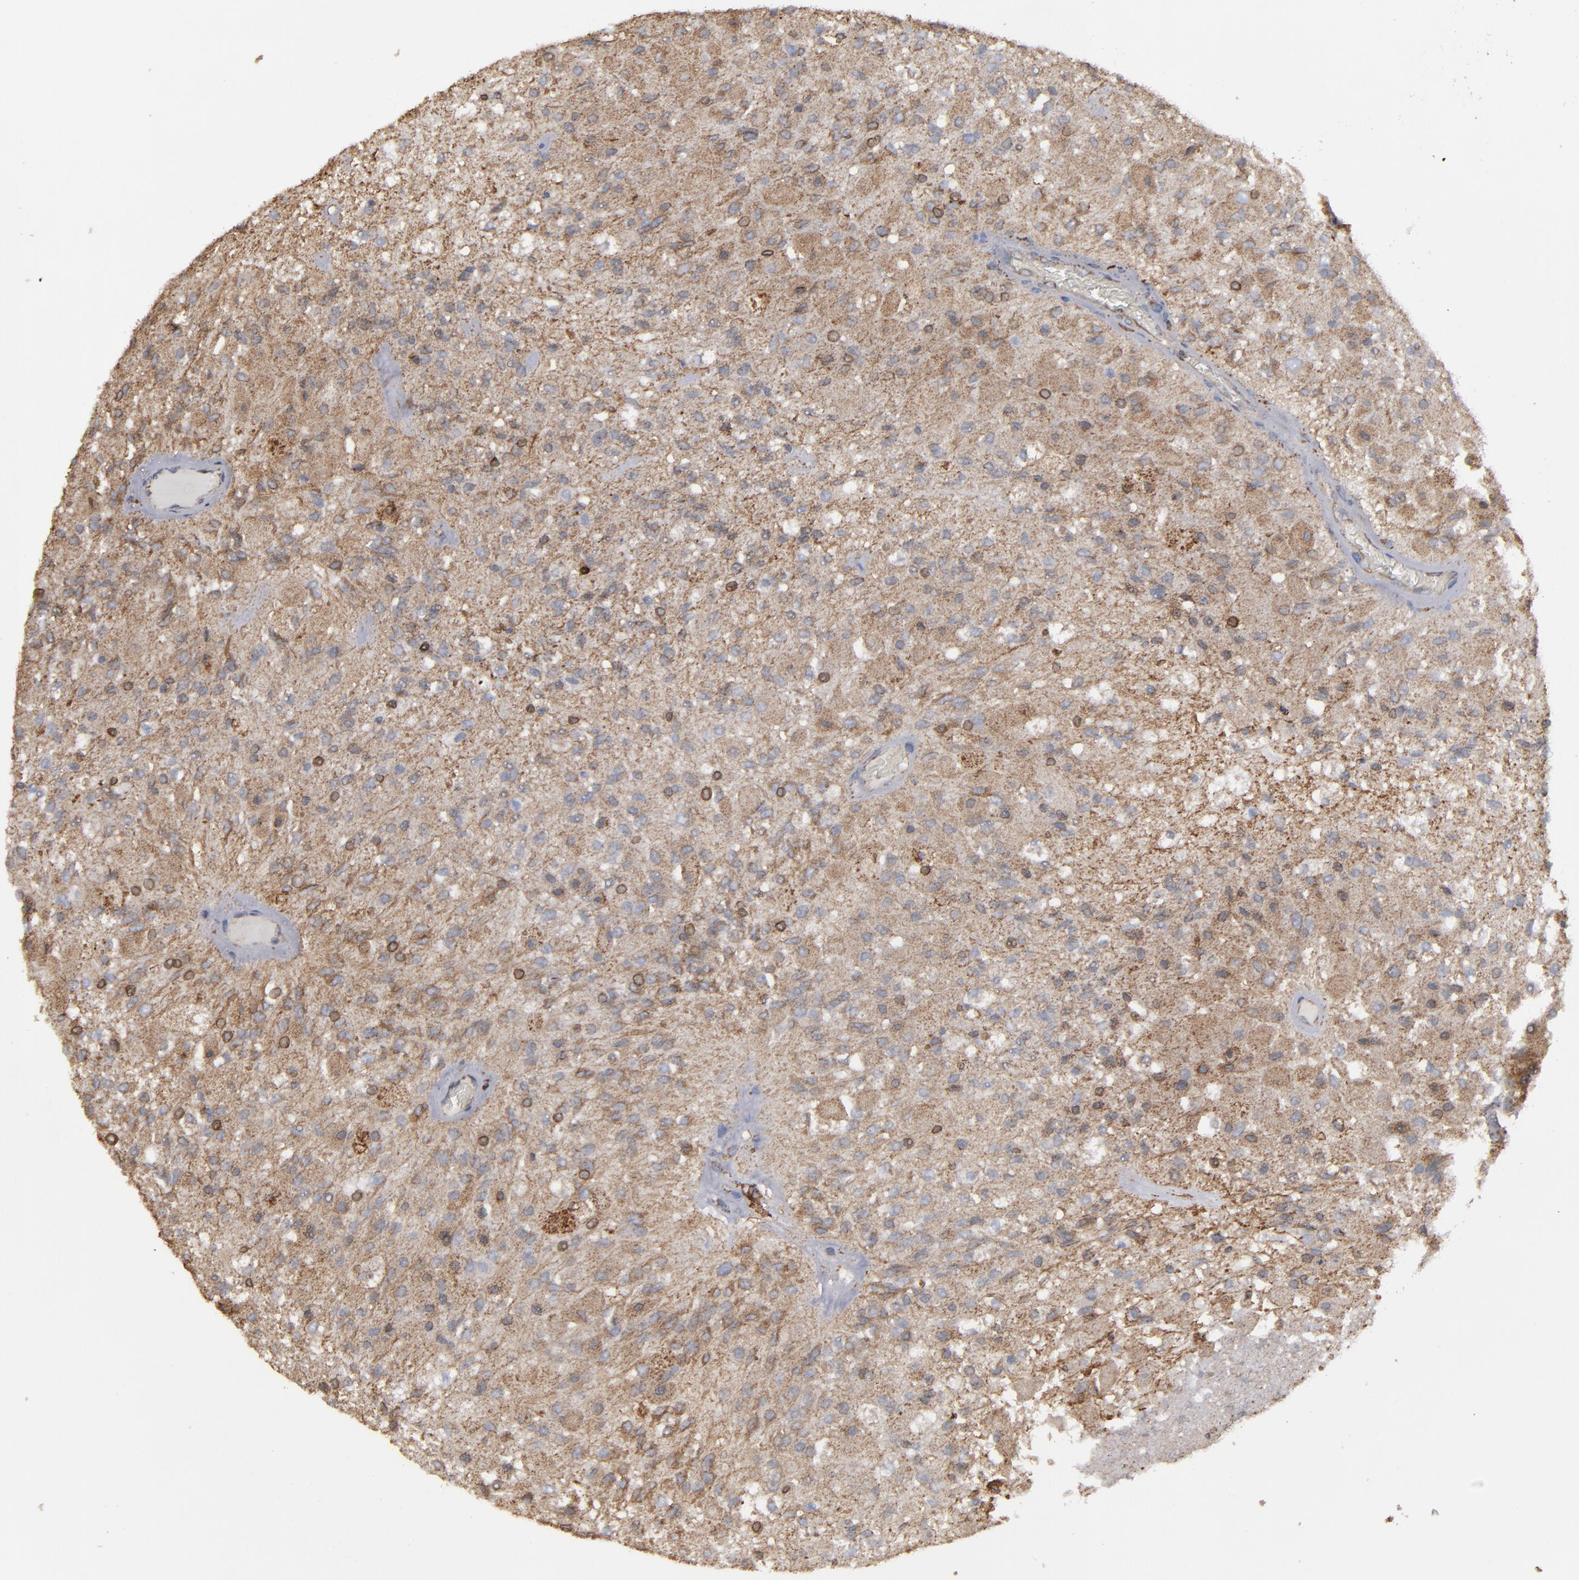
{"staining": {"intensity": "weak", "quantity": "25%-75%", "location": "cytoplasmic/membranous"}, "tissue": "glioma", "cell_type": "Tumor cells", "image_type": "cancer", "snomed": [{"axis": "morphology", "description": "Normal tissue, NOS"}, {"axis": "morphology", "description": "Glioma, malignant, High grade"}, {"axis": "topography", "description": "Cerebral cortex"}], "caption": "There is low levels of weak cytoplasmic/membranous positivity in tumor cells of malignant high-grade glioma, as demonstrated by immunohistochemical staining (brown color).", "gene": "ERLIN2", "patient": {"sex": "male", "age": 77}}